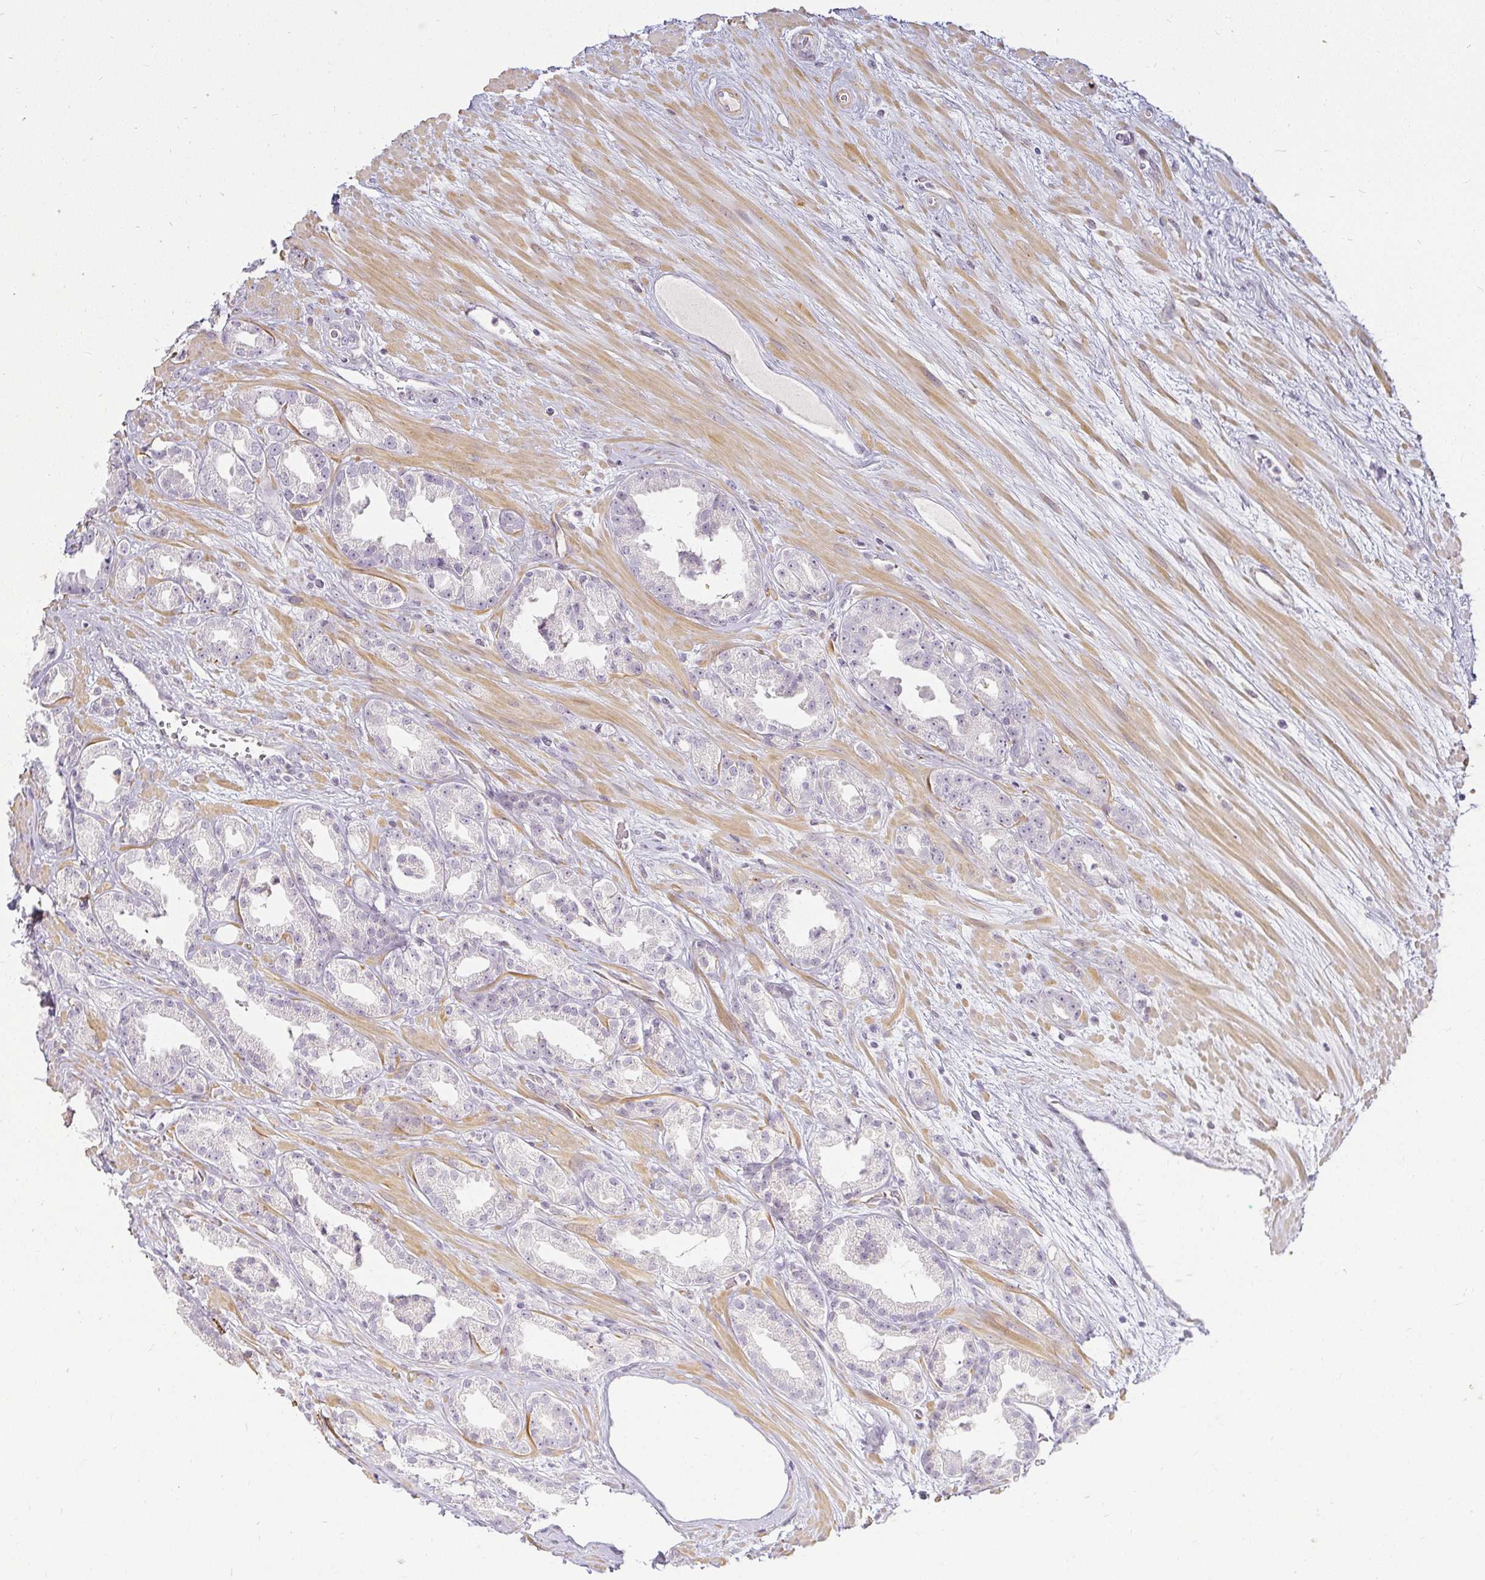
{"staining": {"intensity": "negative", "quantity": "none", "location": "none"}, "tissue": "prostate cancer", "cell_type": "Tumor cells", "image_type": "cancer", "snomed": [{"axis": "morphology", "description": "Adenocarcinoma, Low grade"}, {"axis": "topography", "description": "Prostate"}], "caption": "DAB (3,3'-diaminobenzidine) immunohistochemical staining of low-grade adenocarcinoma (prostate) reveals no significant positivity in tumor cells.", "gene": "ACAN", "patient": {"sex": "male", "age": 61}}